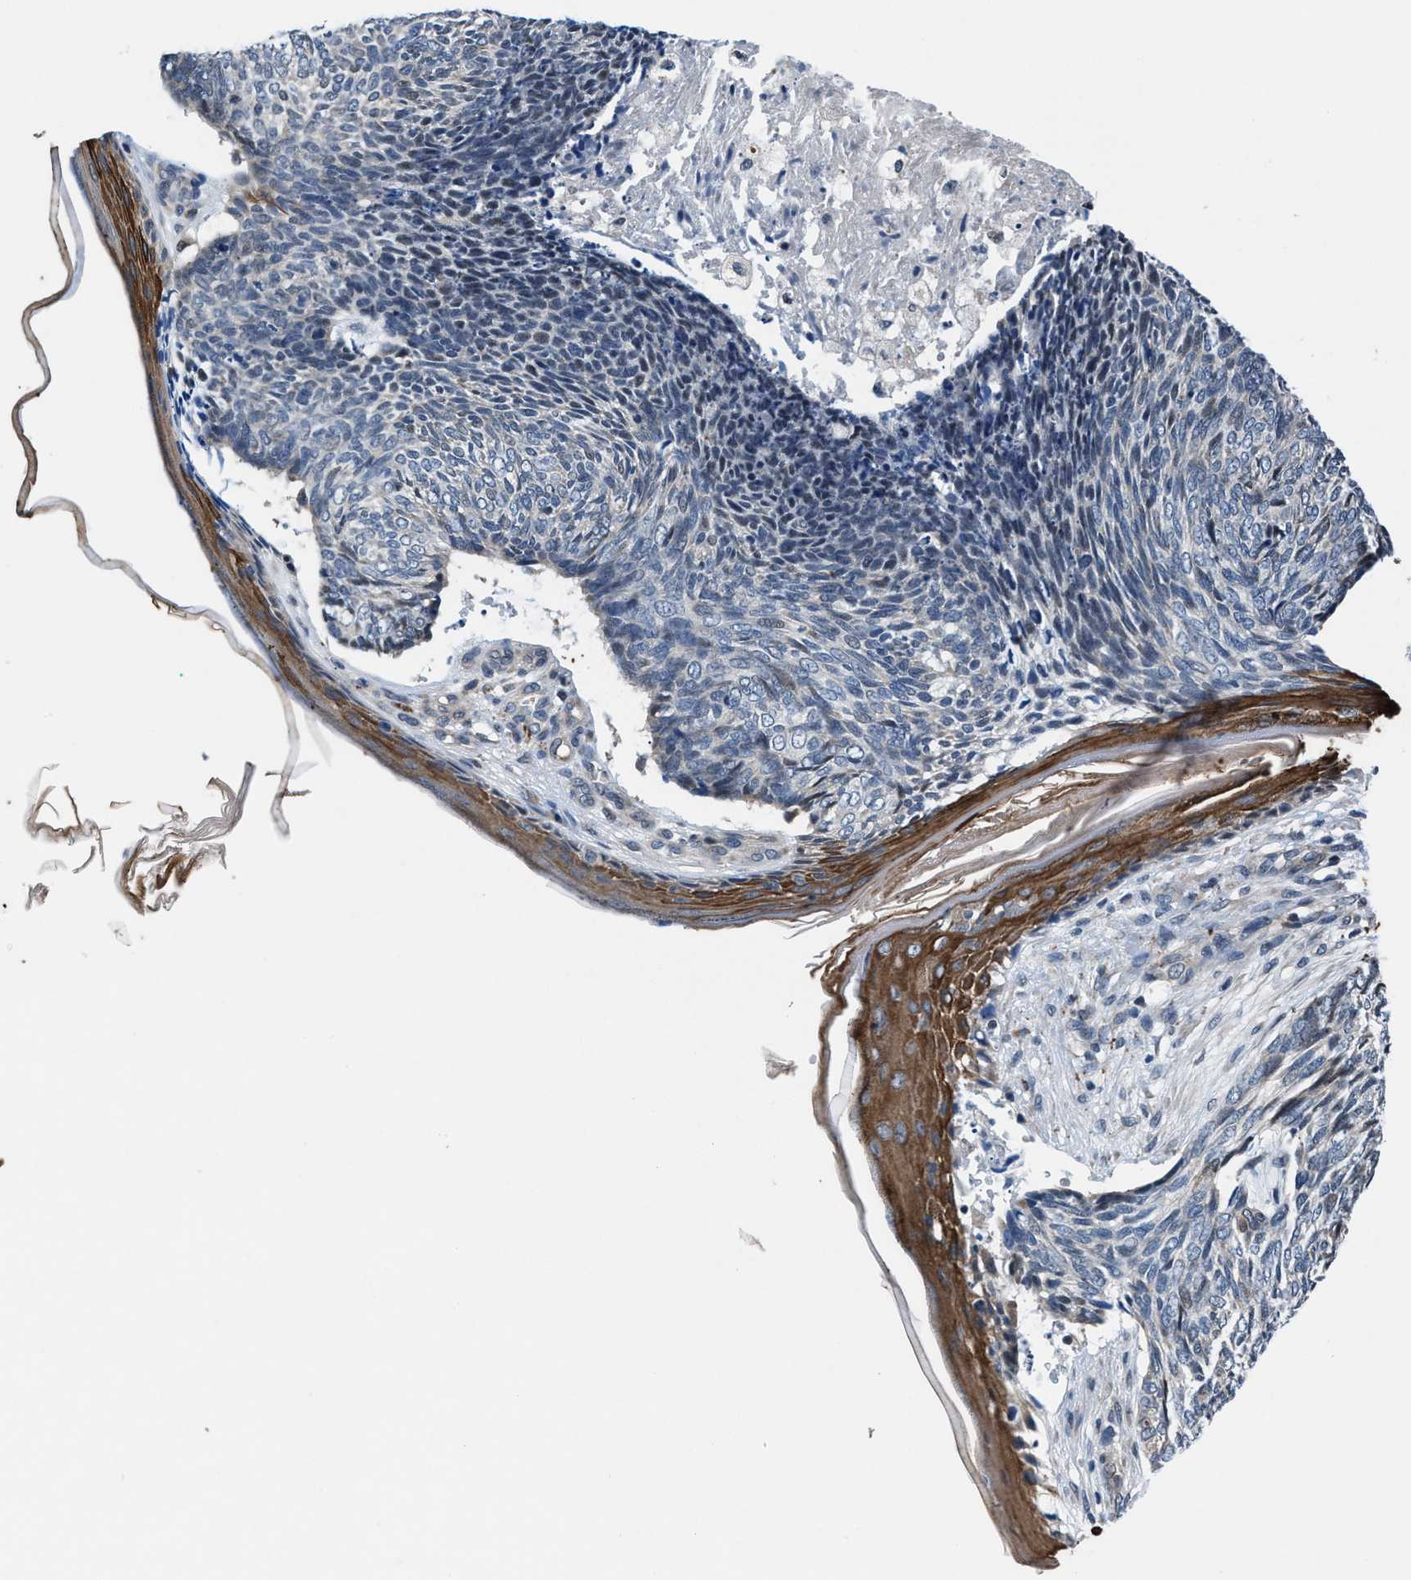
{"staining": {"intensity": "negative", "quantity": "none", "location": "none"}, "tissue": "skin cancer", "cell_type": "Tumor cells", "image_type": "cancer", "snomed": [{"axis": "morphology", "description": "Basal cell carcinoma"}, {"axis": "topography", "description": "Skin"}], "caption": "Tumor cells show no significant staining in skin cancer (basal cell carcinoma). The staining is performed using DAB brown chromogen with nuclei counter-stained in using hematoxylin.", "gene": "PRPSAP2", "patient": {"sex": "female", "age": 84}}